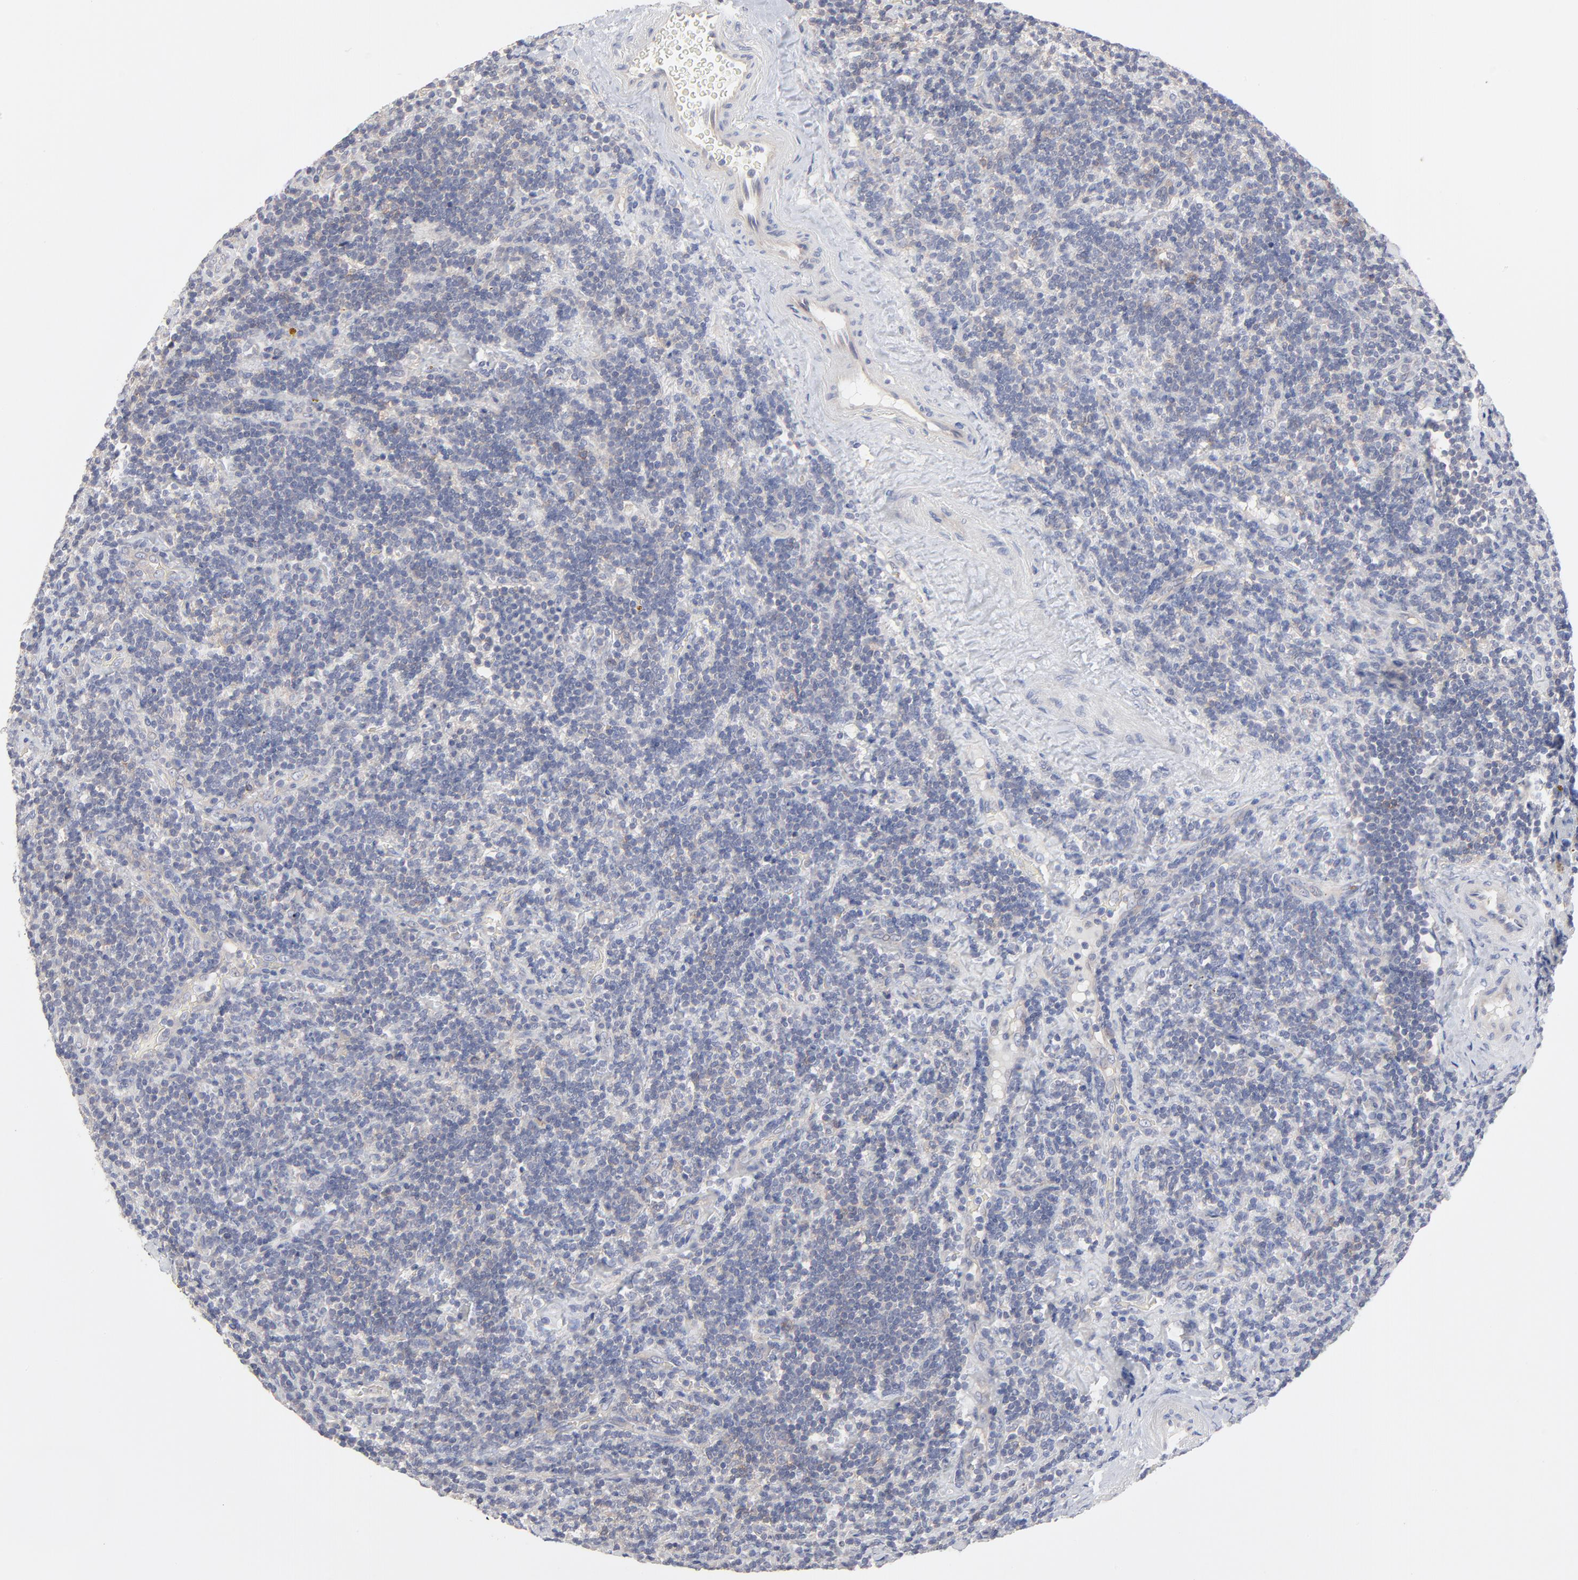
{"staining": {"intensity": "moderate", "quantity": "<25%", "location": "cytoplasmic/membranous"}, "tissue": "lymphoma", "cell_type": "Tumor cells", "image_type": "cancer", "snomed": [{"axis": "morphology", "description": "Malignant lymphoma, non-Hodgkin's type, Low grade"}, {"axis": "topography", "description": "Lymph node"}], "caption": "Protein staining demonstrates moderate cytoplasmic/membranous expression in approximately <25% of tumor cells in malignant lymphoma, non-Hodgkin's type (low-grade).", "gene": "SLC16A1", "patient": {"sex": "male", "age": 70}}